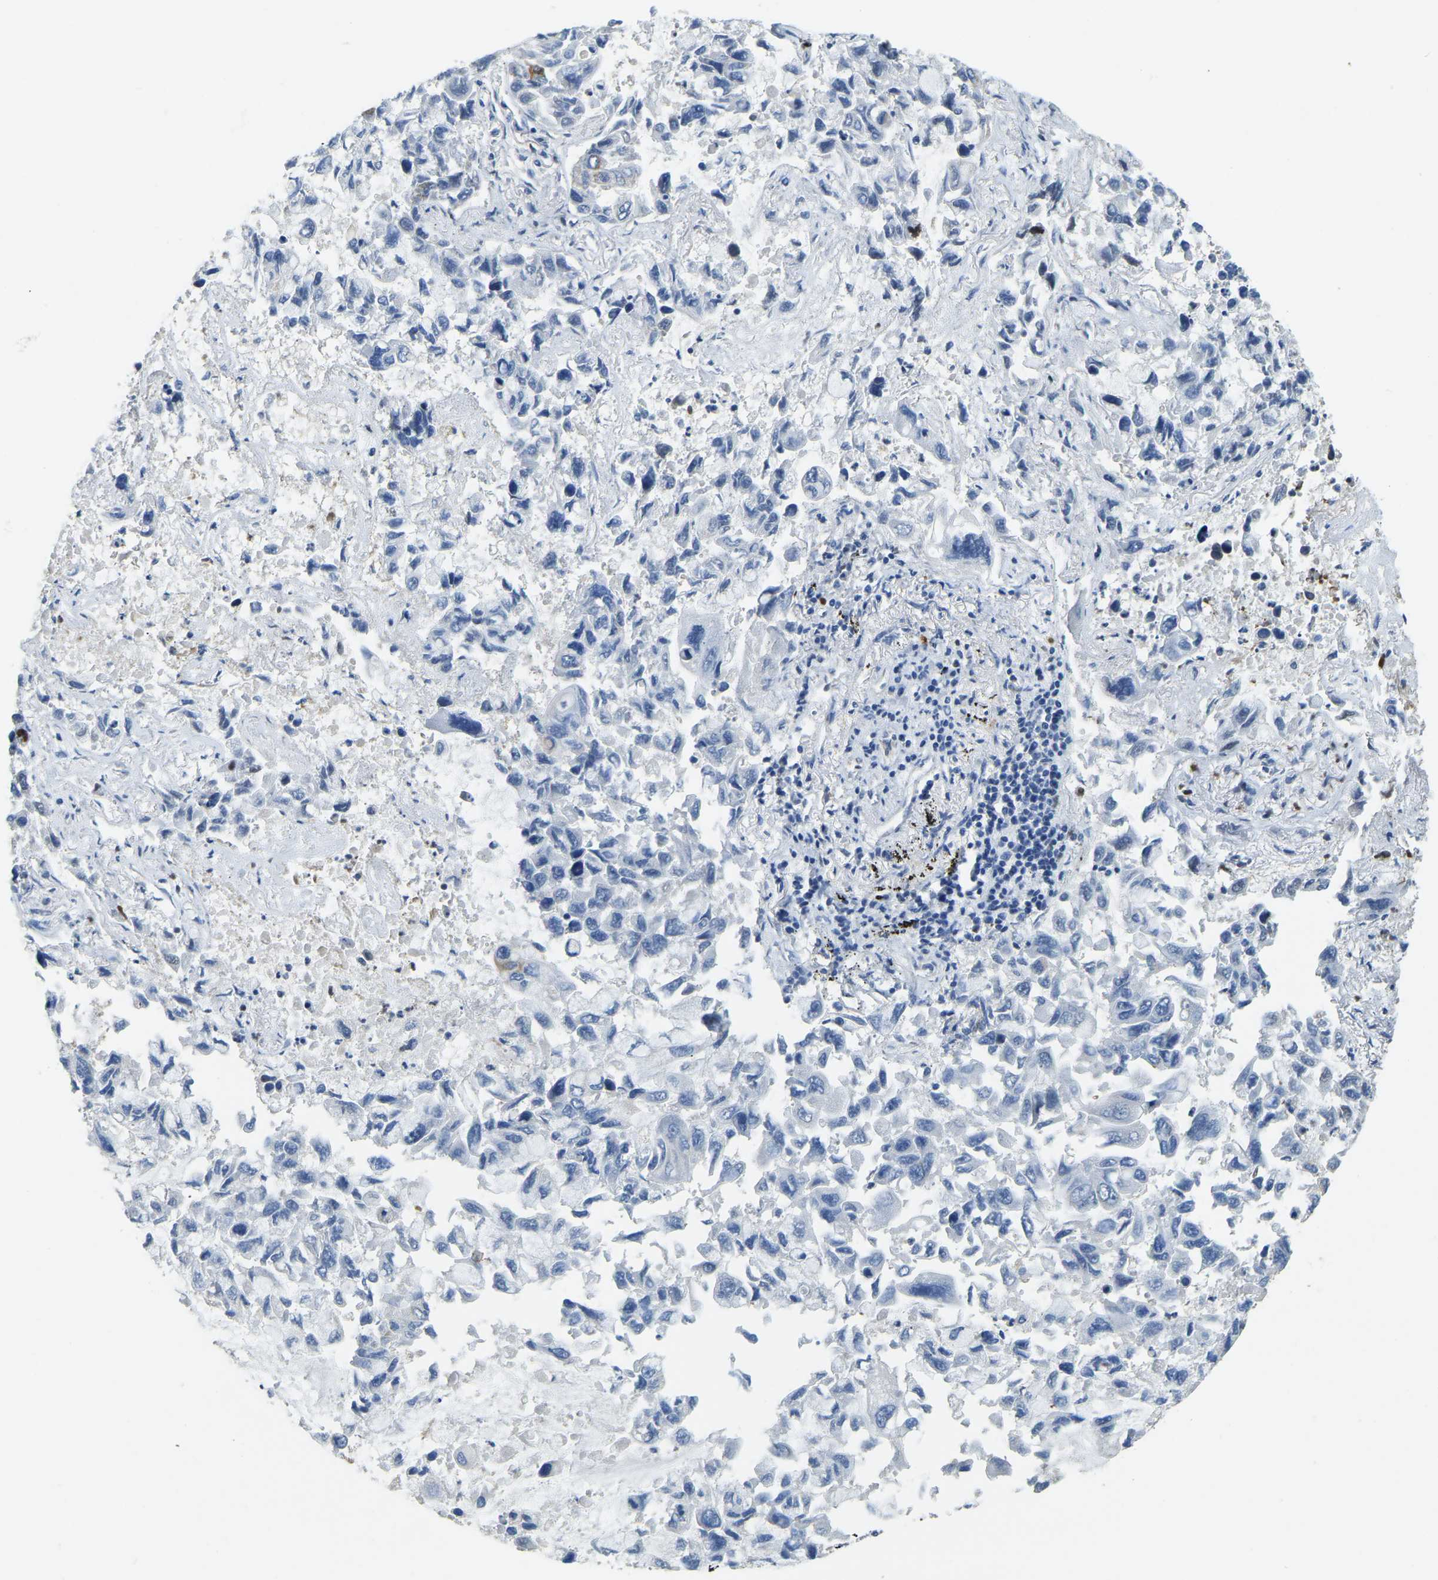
{"staining": {"intensity": "negative", "quantity": "none", "location": "none"}, "tissue": "lung cancer", "cell_type": "Tumor cells", "image_type": "cancer", "snomed": [{"axis": "morphology", "description": "Adenocarcinoma, NOS"}, {"axis": "topography", "description": "Lung"}], "caption": "Immunohistochemistry of adenocarcinoma (lung) reveals no positivity in tumor cells.", "gene": "FAM174A", "patient": {"sex": "male", "age": 64}}